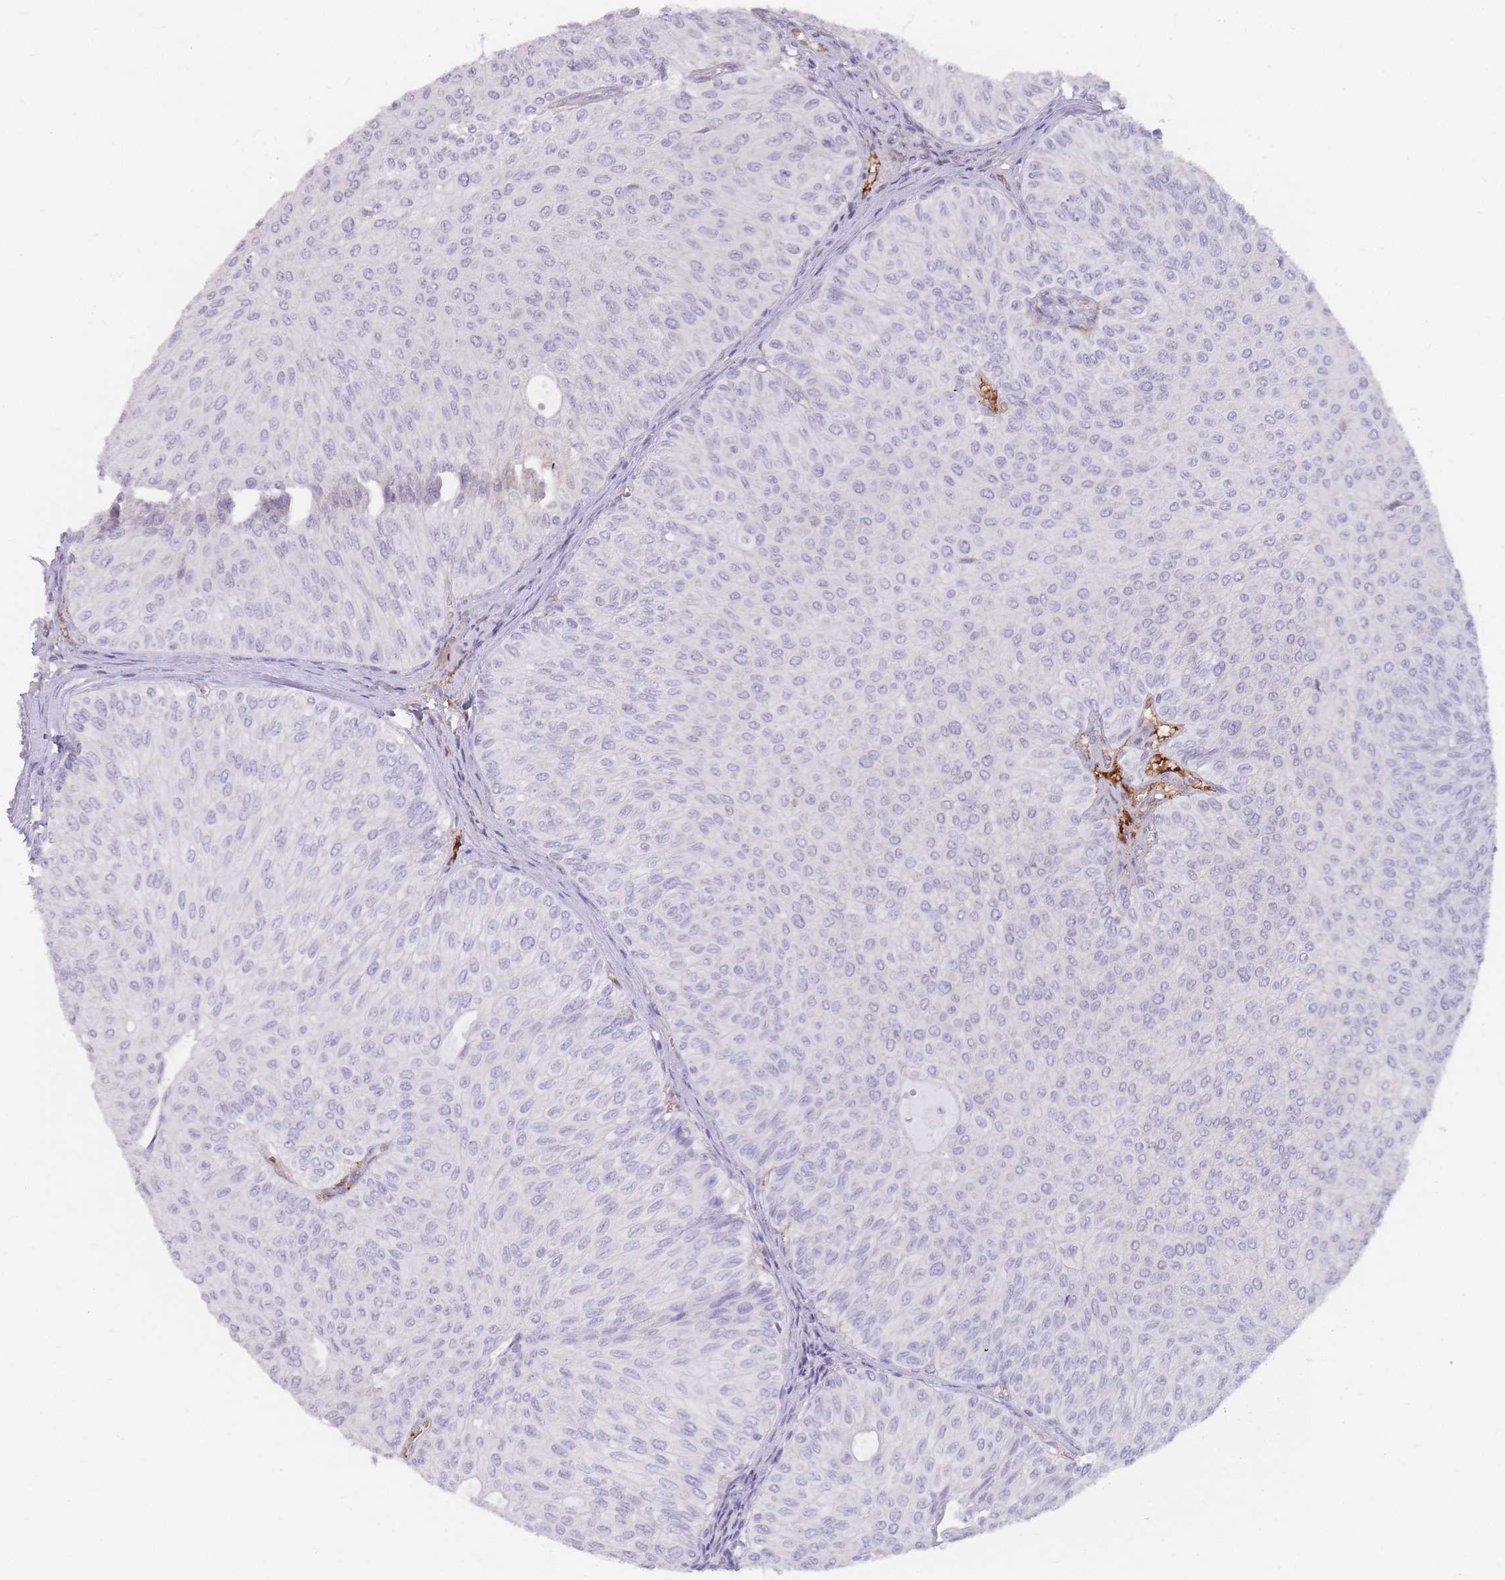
{"staining": {"intensity": "negative", "quantity": "none", "location": "none"}, "tissue": "urothelial cancer", "cell_type": "Tumor cells", "image_type": "cancer", "snomed": [{"axis": "morphology", "description": "Urothelial carcinoma, NOS"}, {"axis": "topography", "description": "Urinary bladder"}], "caption": "Immunohistochemistry histopathology image of neoplastic tissue: human transitional cell carcinoma stained with DAB reveals no significant protein expression in tumor cells. (DAB (3,3'-diaminobenzidine) IHC visualized using brightfield microscopy, high magnification).", "gene": "PRG4", "patient": {"sex": "male", "age": 59}}